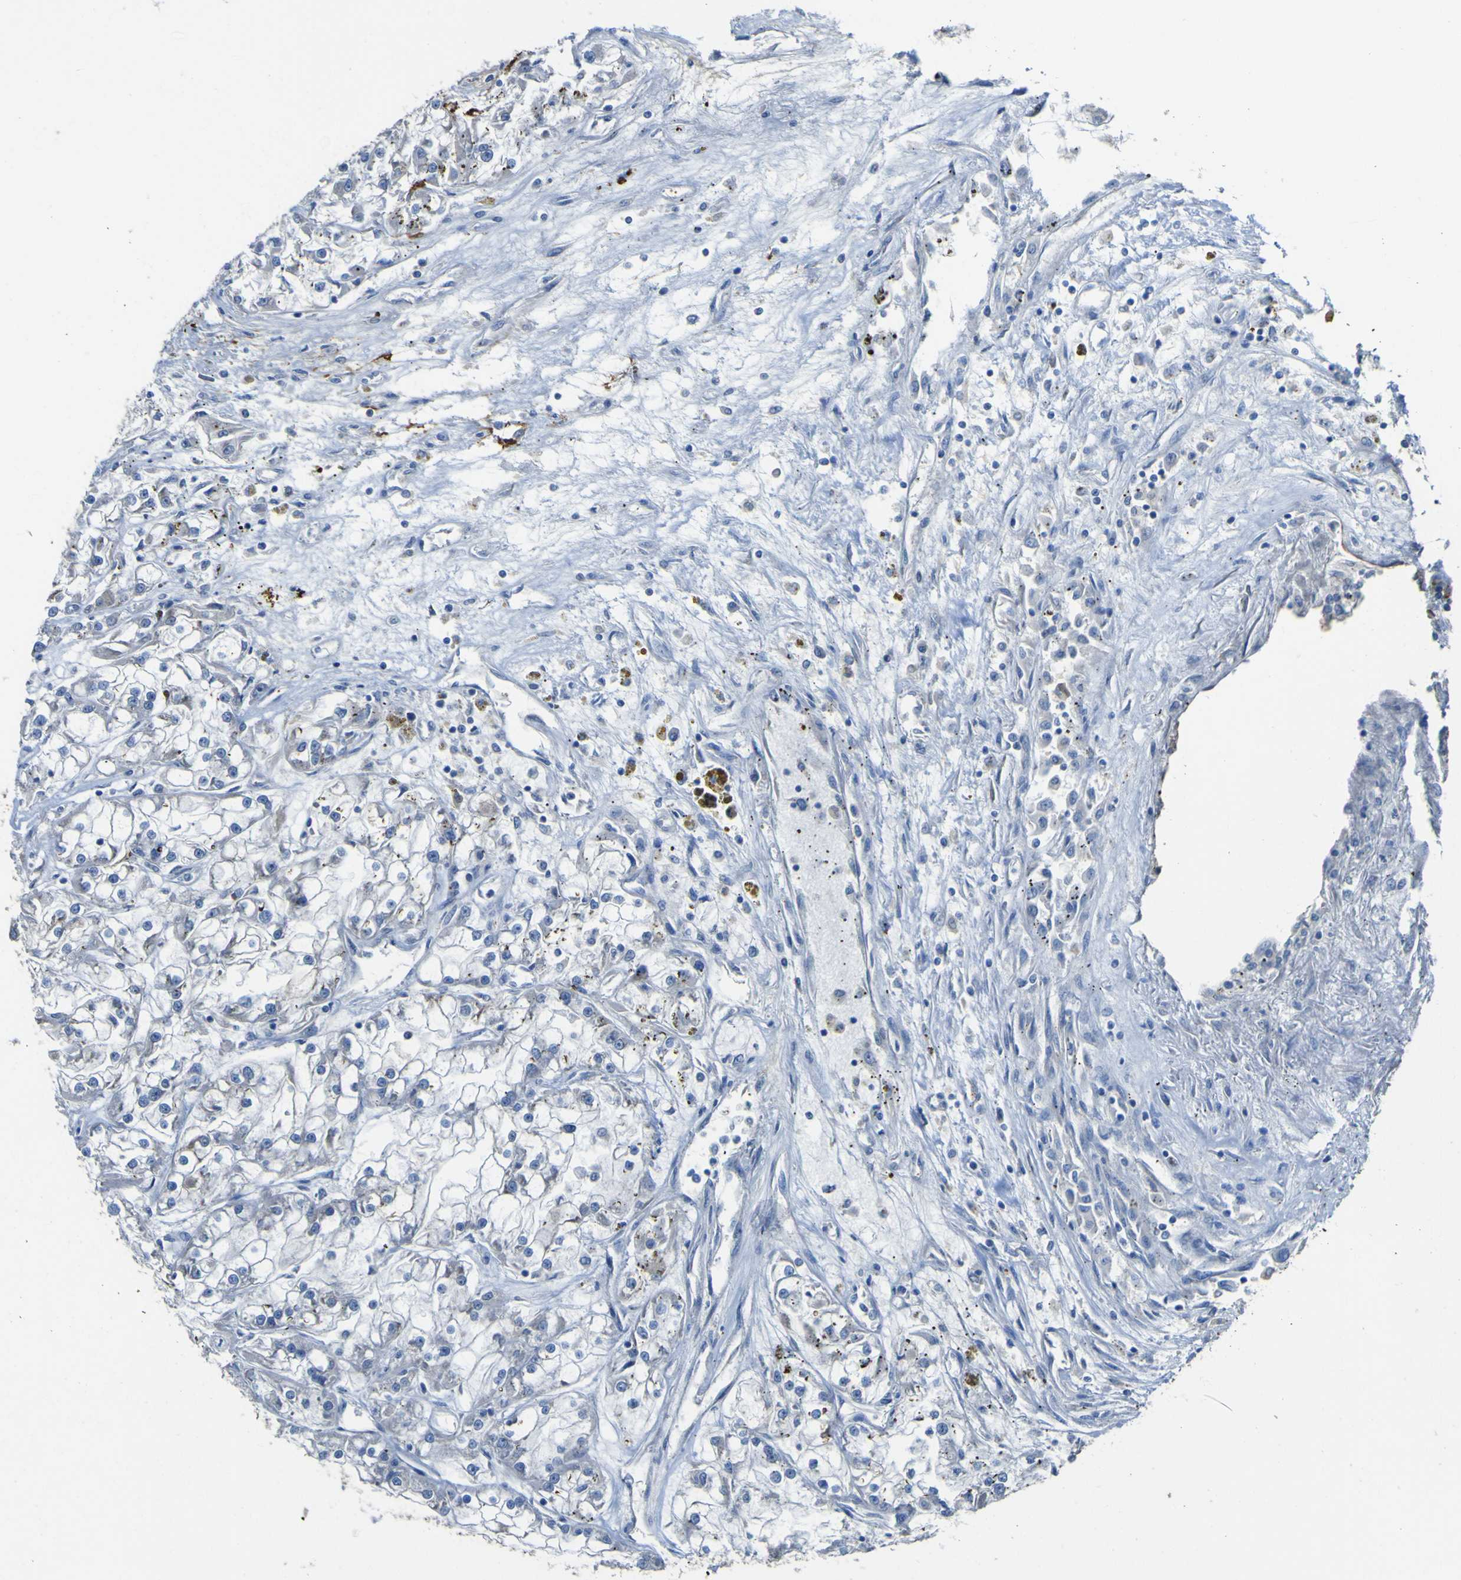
{"staining": {"intensity": "negative", "quantity": "none", "location": "none"}, "tissue": "renal cancer", "cell_type": "Tumor cells", "image_type": "cancer", "snomed": [{"axis": "morphology", "description": "Adenocarcinoma, NOS"}, {"axis": "topography", "description": "Kidney"}], "caption": "Immunohistochemistry (IHC) image of human renal cancer (adenocarcinoma) stained for a protein (brown), which shows no expression in tumor cells.", "gene": "ALDH18A1", "patient": {"sex": "female", "age": 52}}